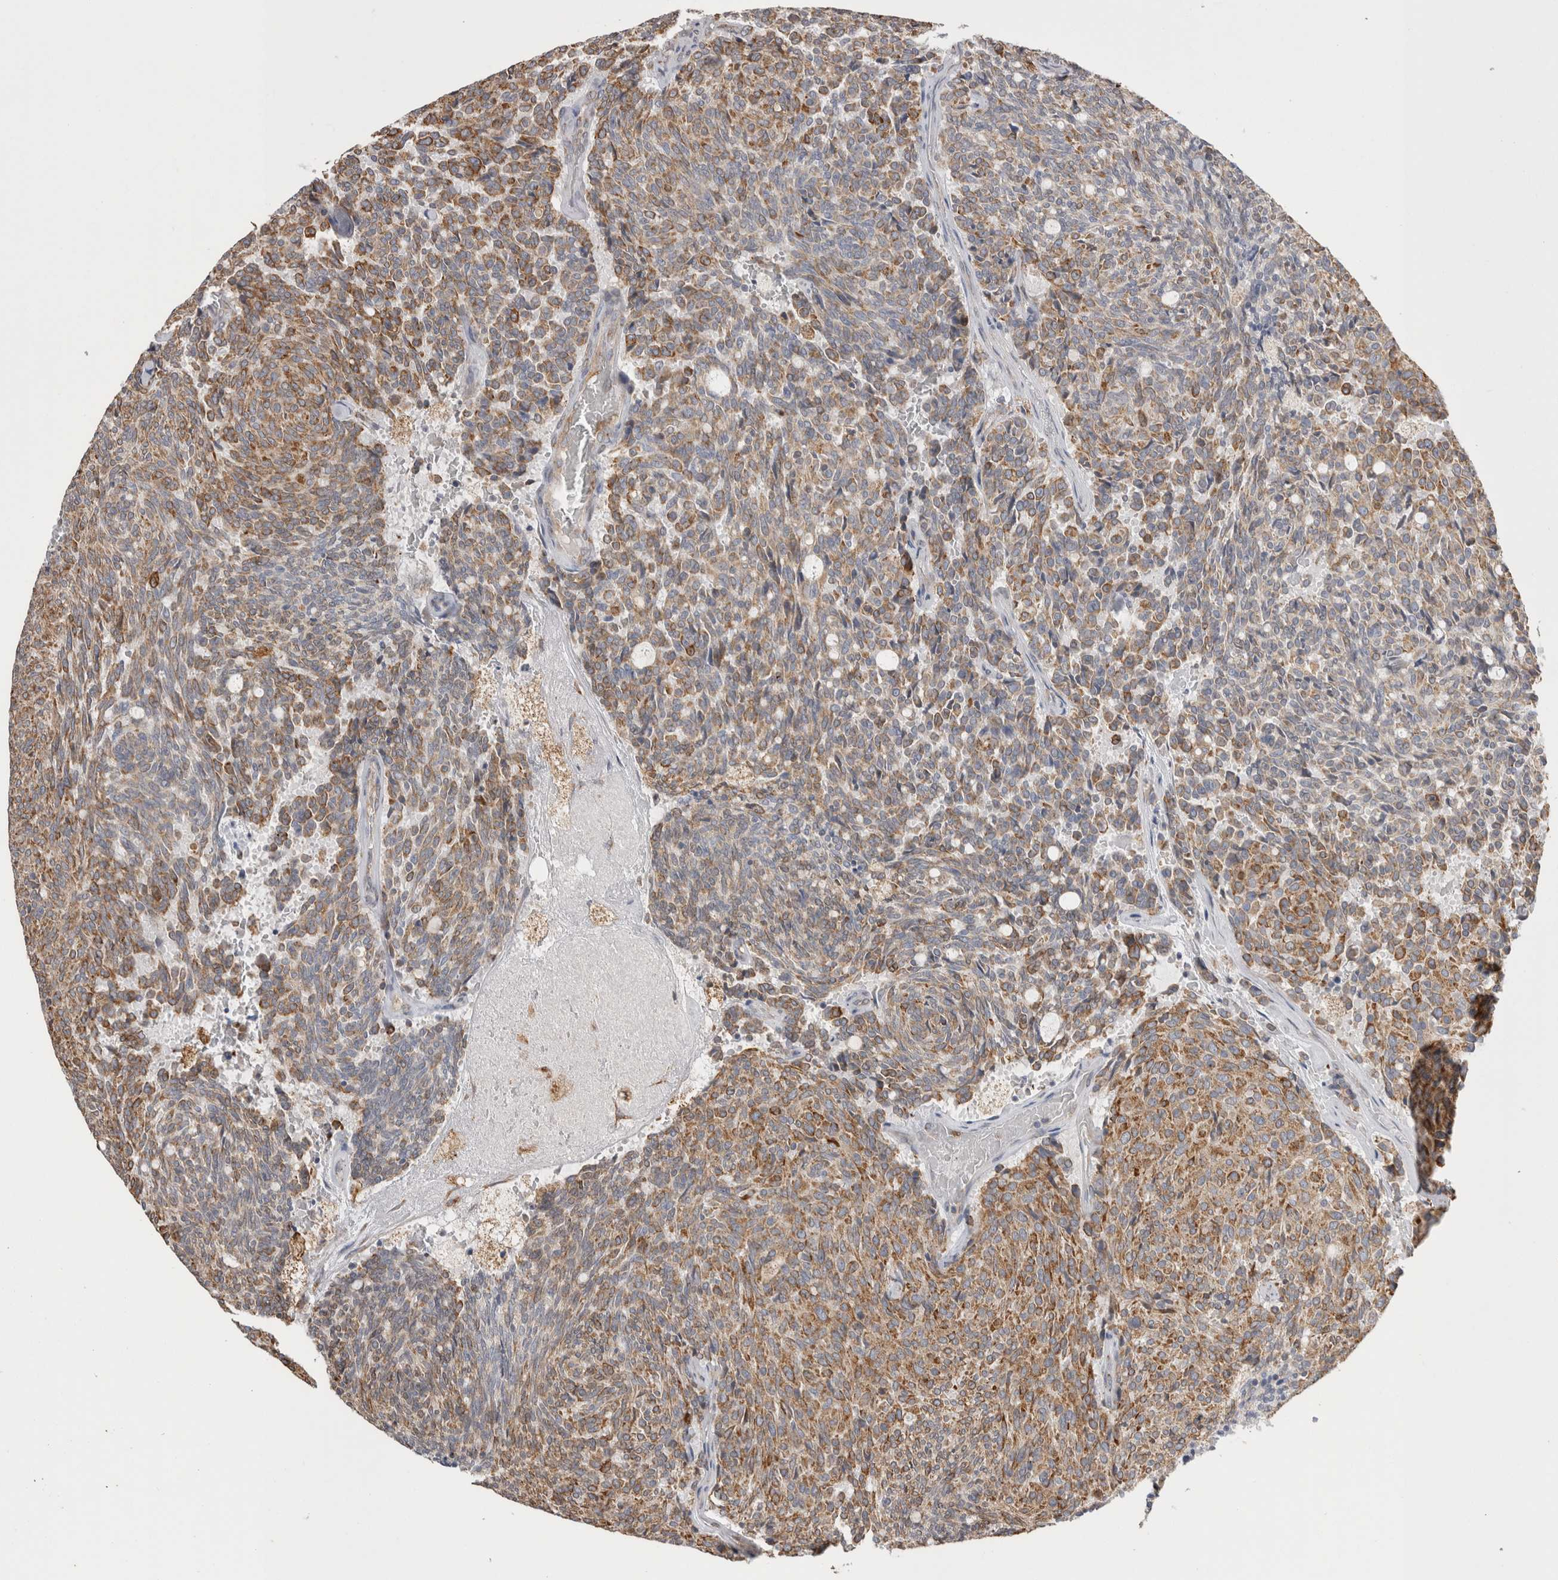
{"staining": {"intensity": "moderate", "quantity": ">75%", "location": "cytoplasmic/membranous"}, "tissue": "carcinoid", "cell_type": "Tumor cells", "image_type": "cancer", "snomed": [{"axis": "morphology", "description": "Carcinoid, malignant, NOS"}, {"axis": "topography", "description": "Pancreas"}], "caption": "Tumor cells reveal medium levels of moderate cytoplasmic/membranous staining in about >75% of cells in carcinoid.", "gene": "LRPAP1", "patient": {"sex": "female", "age": 54}}